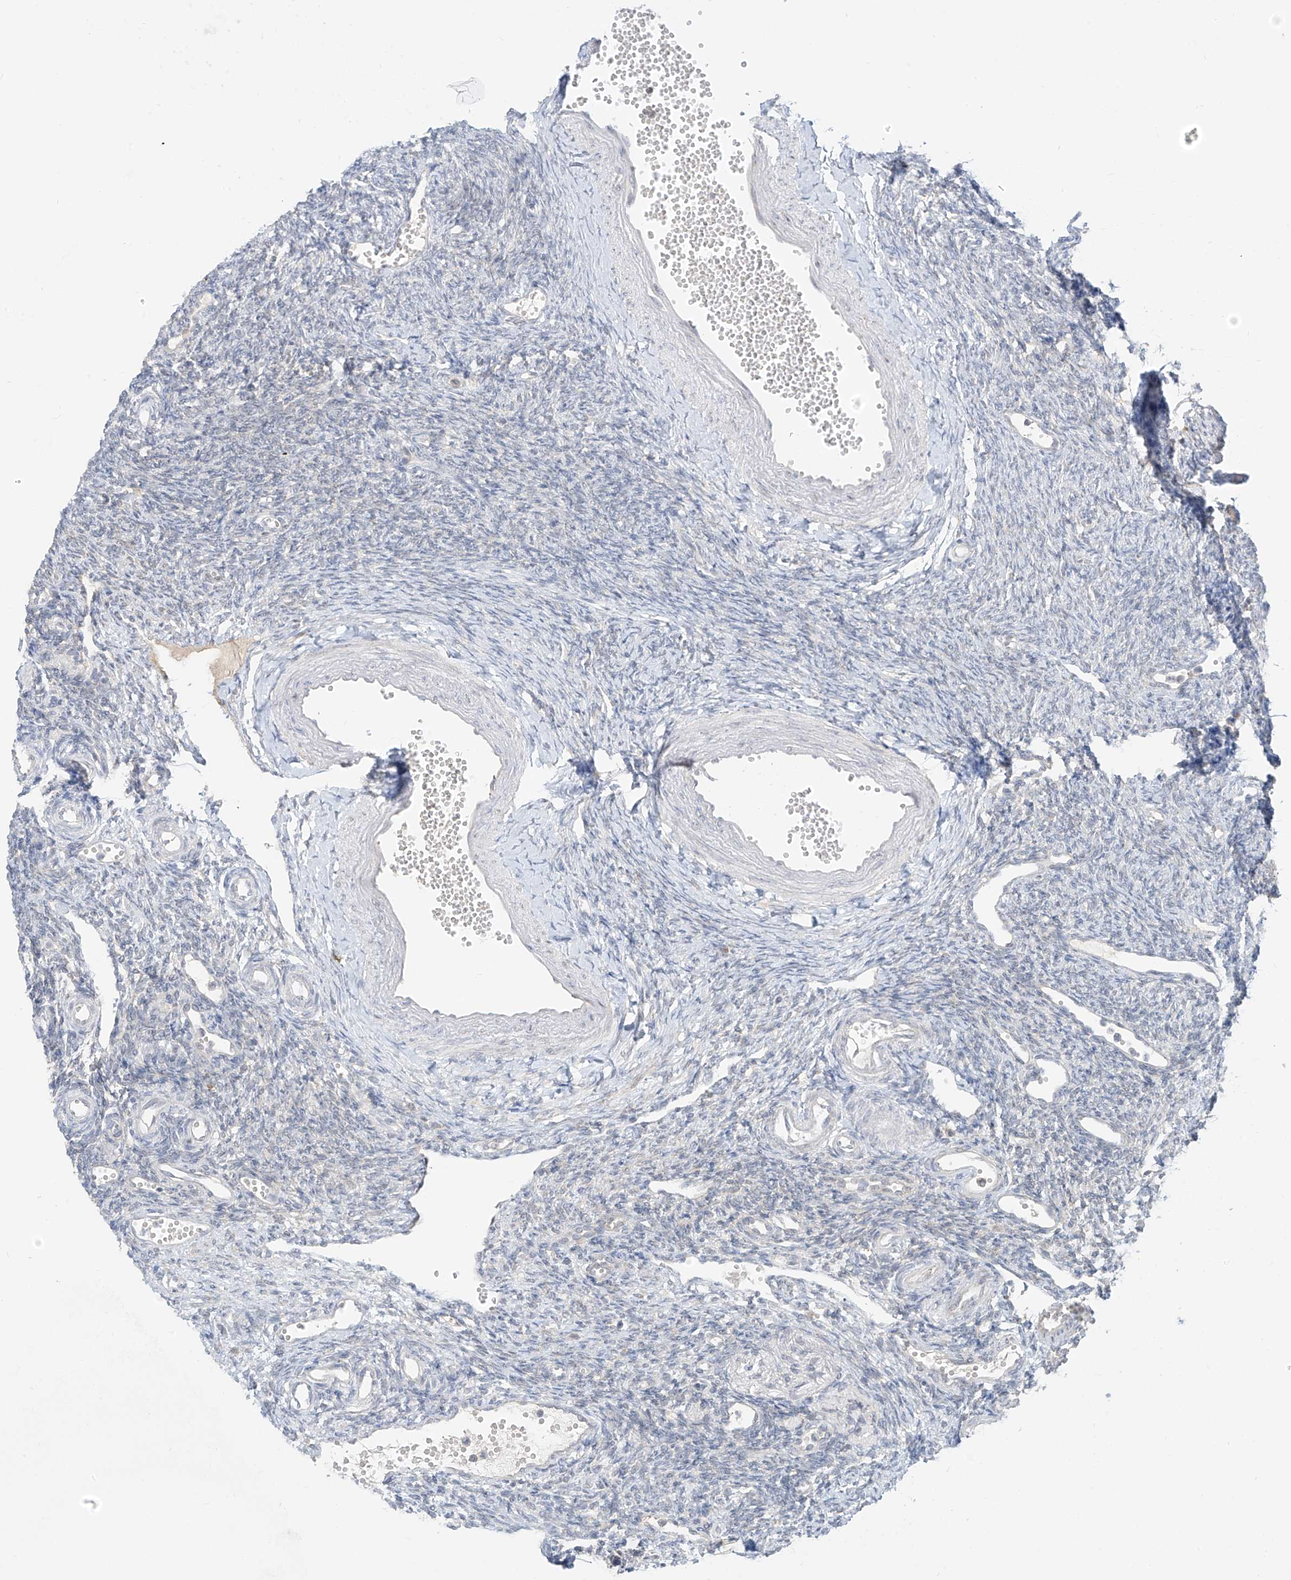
{"staining": {"intensity": "weak", "quantity": "<25%", "location": "cytoplasmic/membranous"}, "tissue": "ovary", "cell_type": "Follicle cells", "image_type": "normal", "snomed": [{"axis": "morphology", "description": "Normal tissue, NOS"}, {"axis": "morphology", "description": "Cyst, NOS"}, {"axis": "topography", "description": "Ovary"}], "caption": "This is a histopathology image of immunohistochemistry (IHC) staining of unremarkable ovary, which shows no expression in follicle cells.", "gene": "C2orf42", "patient": {"sex": "female", "age": 33}}